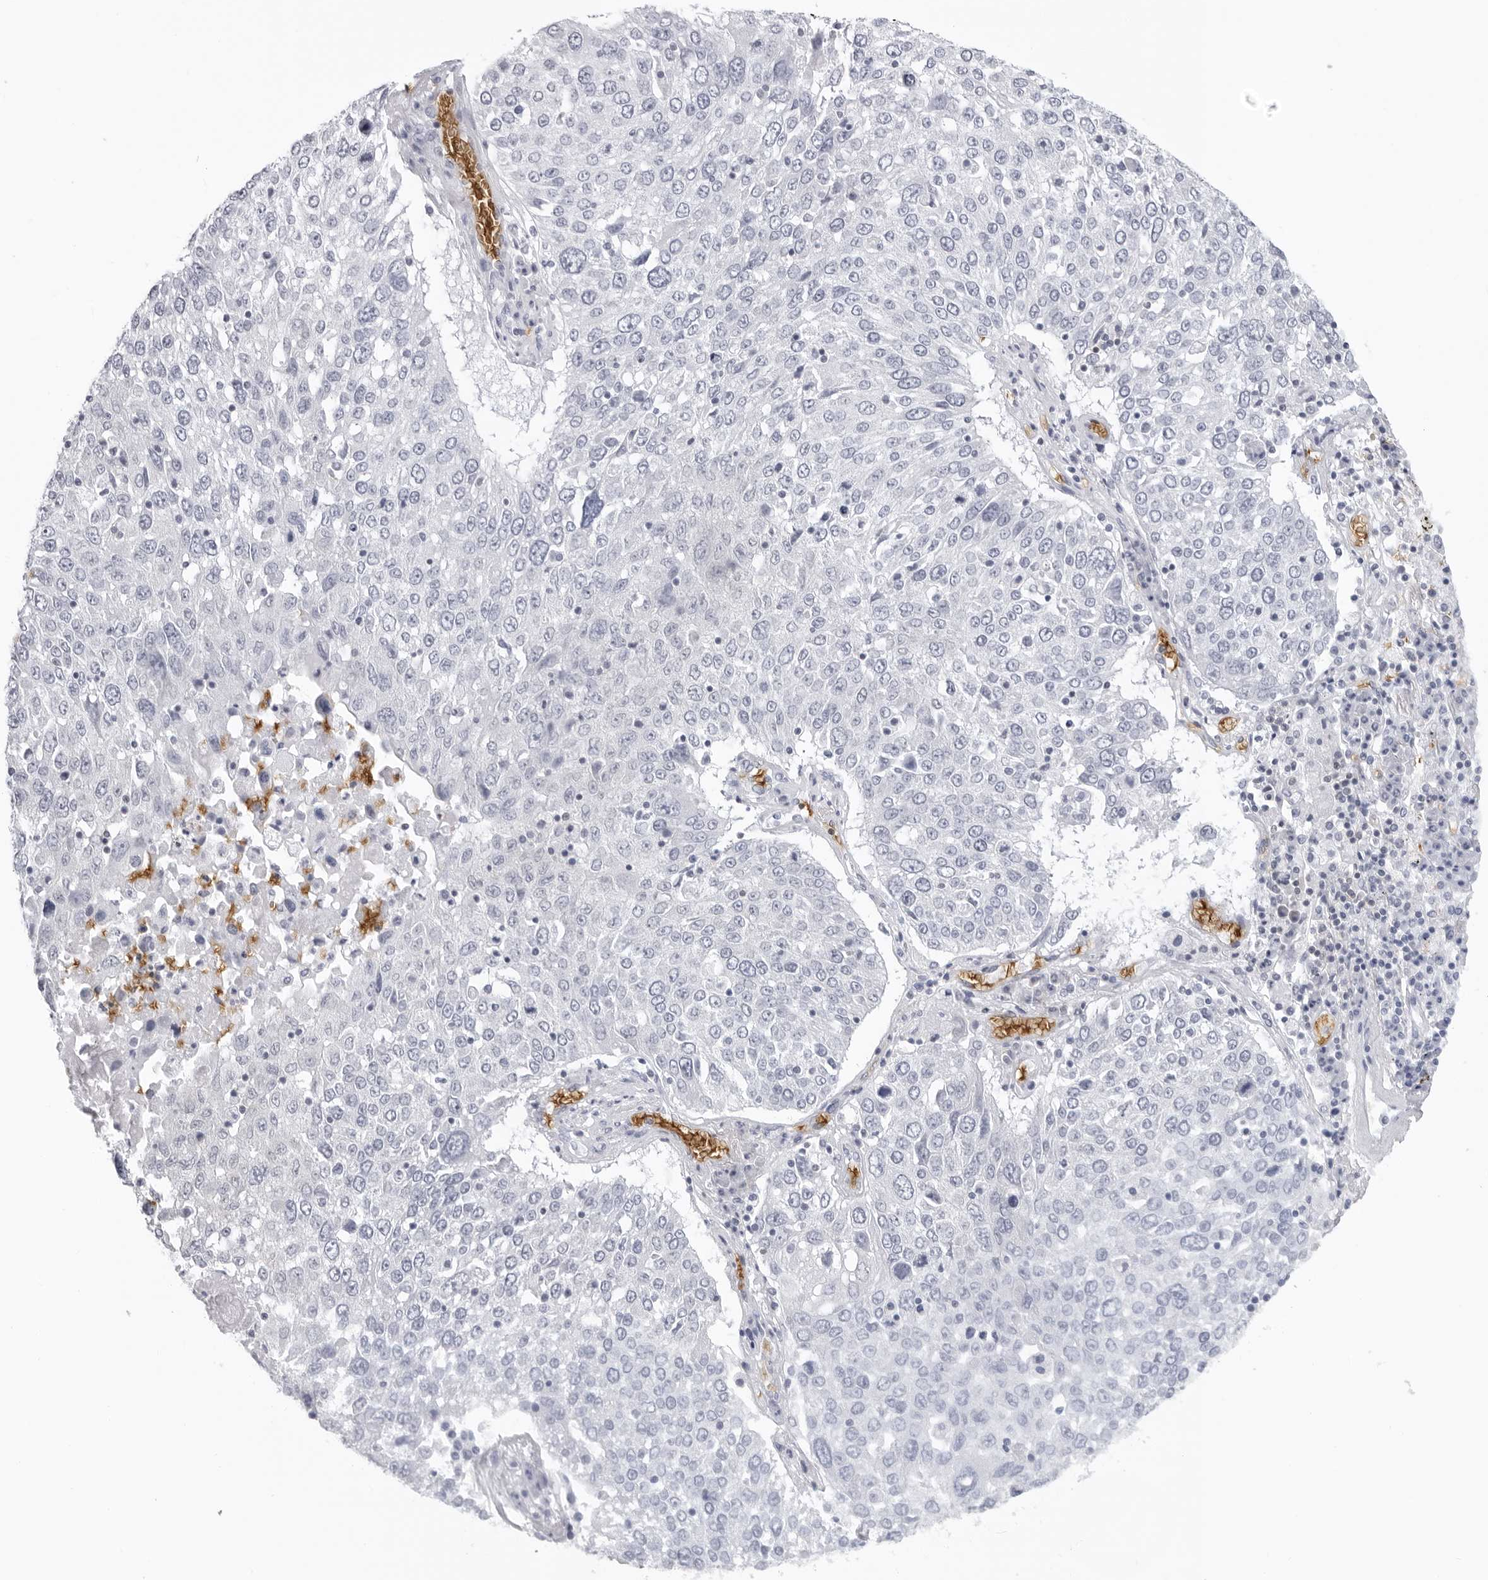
{"staining": {"intensity": "negative", "quantity": "none", "location": "none"}, "tissue": "lung cancer", "cell_type": "Tumor cells", "image_type": "cancer", "snomed": [{"axis": "morphology", "description": "Squamous cell carcinoma, NOS"}, {"axis": "topography", "description": "Lung"}], "caption": "The immunohistochemistry photomicrograph has no significant staining in tumor cells of lung cancer (squamous cell carcinoma) tissue.", "gene": "EPB41", "patient": {"sex": "male", "age": 65}}